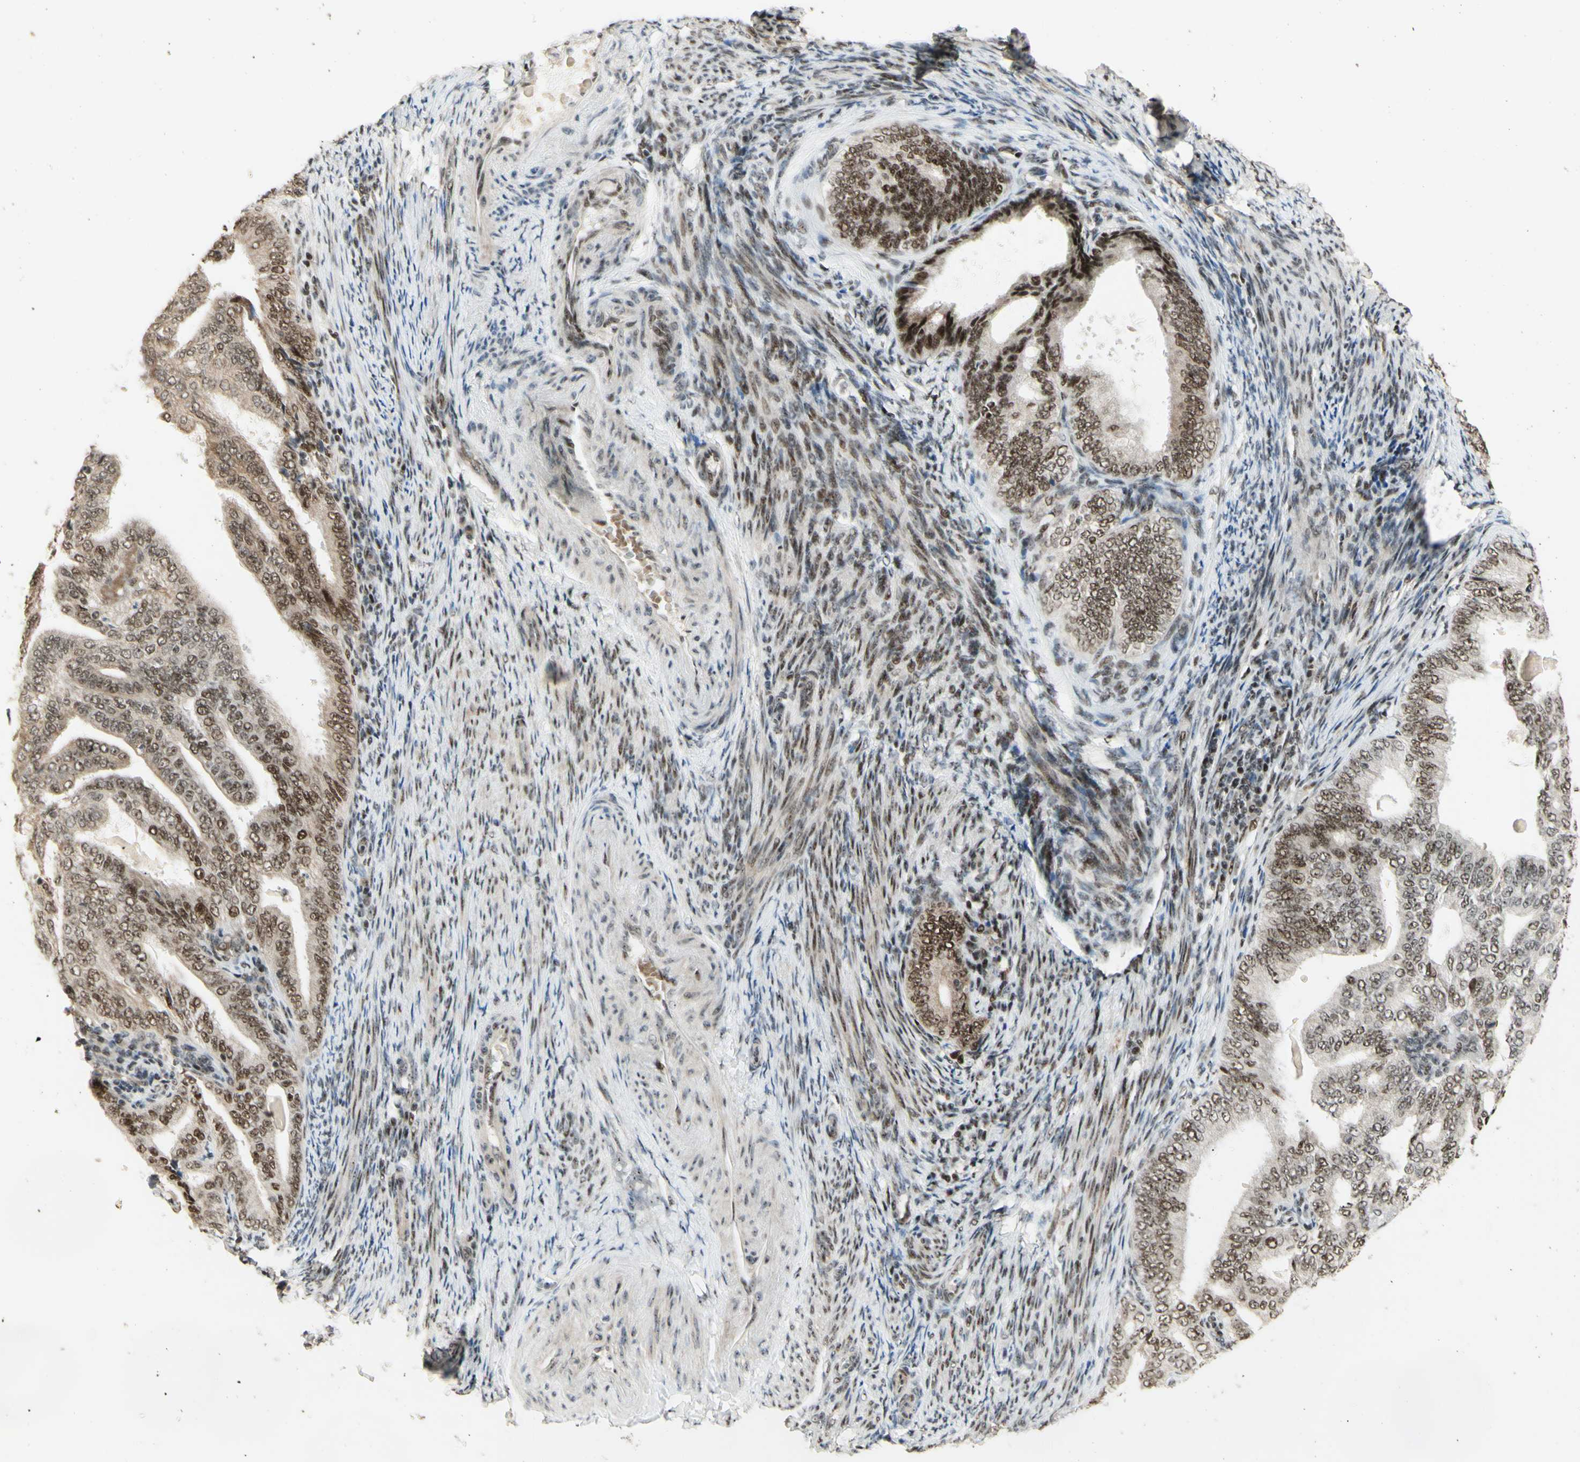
{"staining": {"intensity": "moderate", "quantity": ">75%", "location": "nuclear"}, "tissue": "endometrial cancer", "cell_type": "Tumor cells", "image_type": "cancer", "snomed": [{"axis": "morphology", "description": "Adenocarcinoma, NOS"}, {"axis": "topography", "description": "Endometrium"}], "caption": "Tumor cells display medium levels of moderate nuclear expression in about >75% of cells in endometrial cancer (adenocarcinoma).", "gene": "DHX9", "patient": {"sex": "female", "age": 58}}